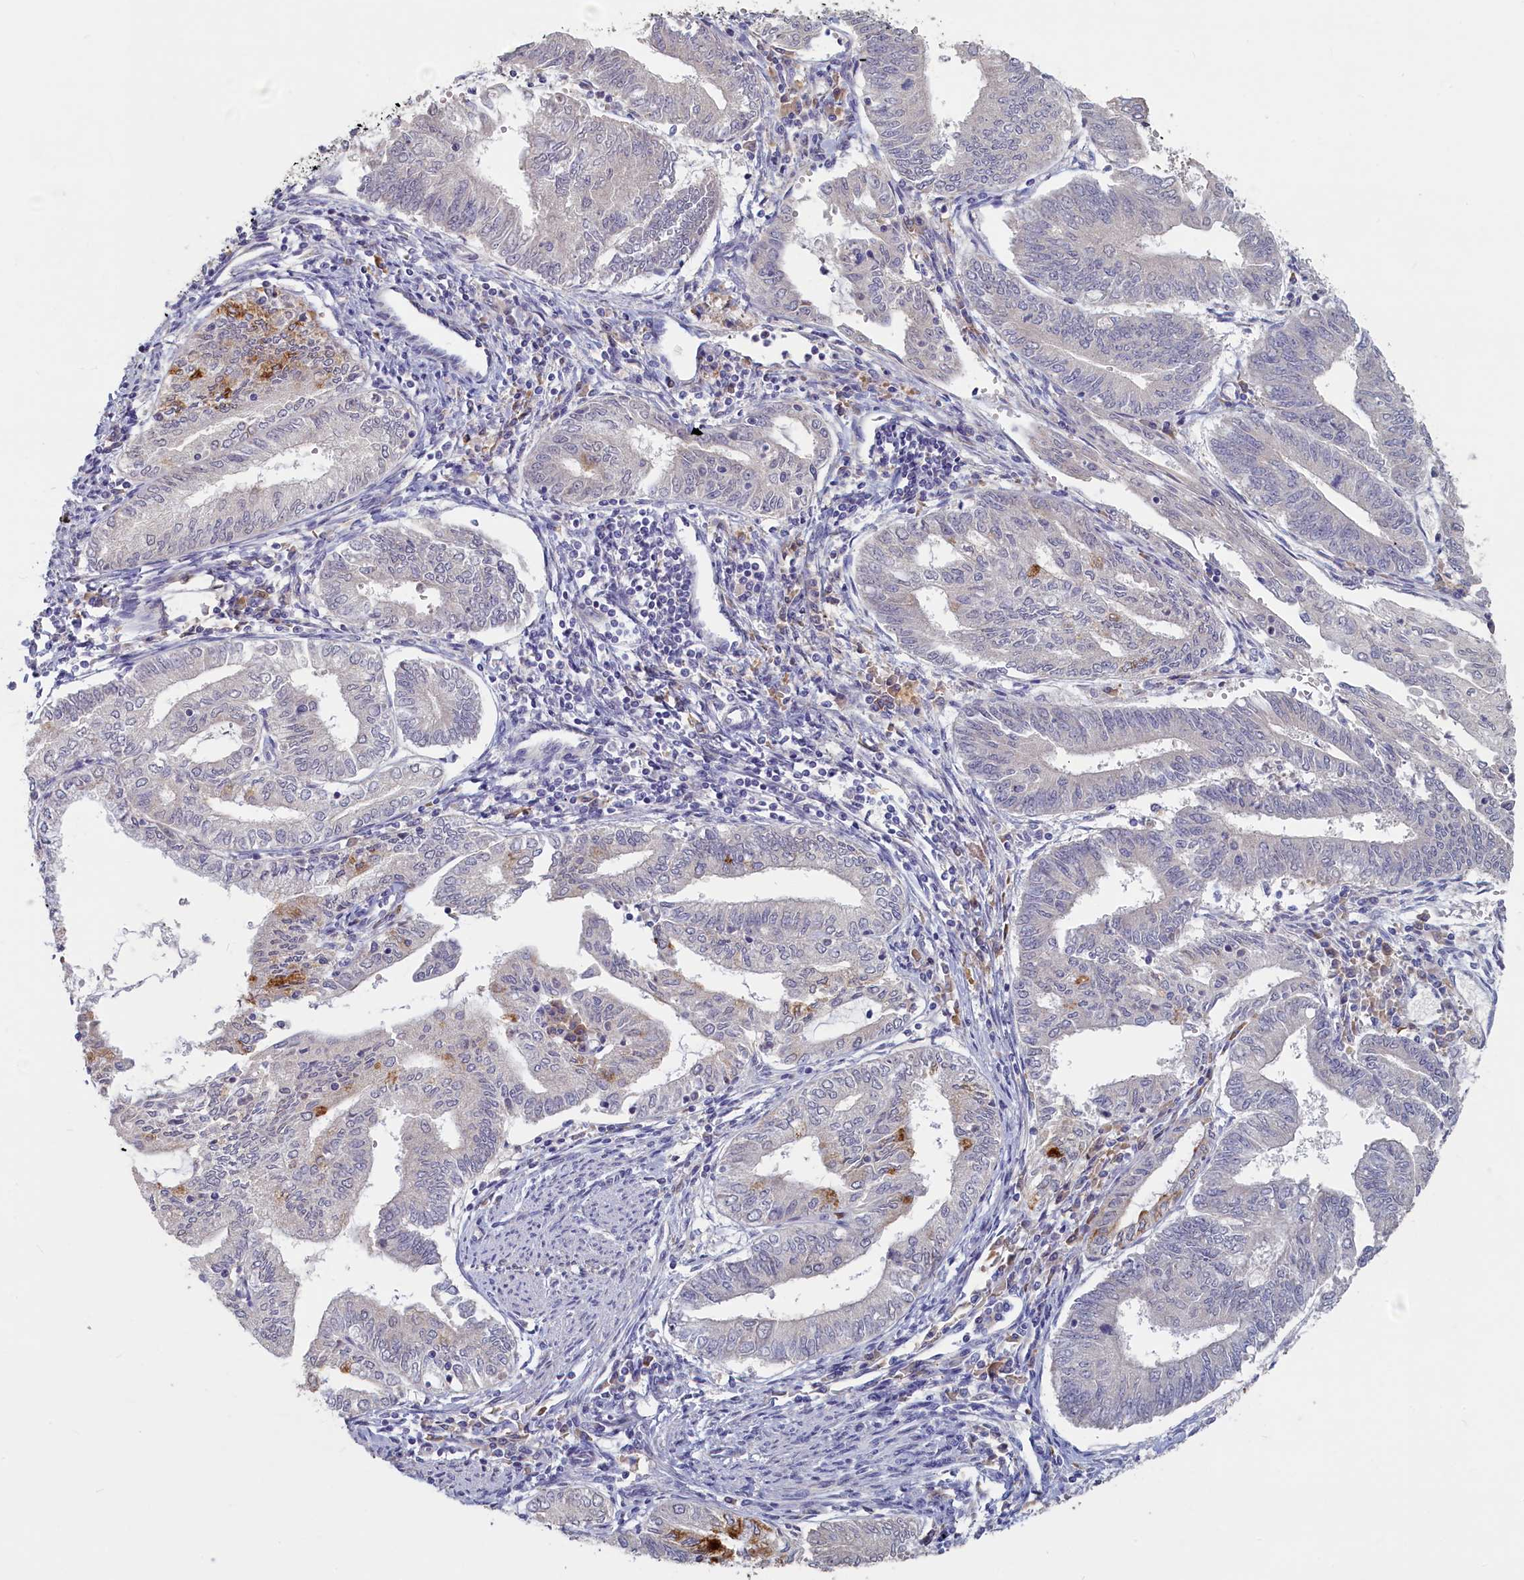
{"staining": {"intensity": "negative", "quantity": "none", "location": "none"}, "tissue": "endometrial cancer", "cell_type": "Tumor cells", "image_type": "cancer", "snomed": [{"axis": "morphology", "description": "Adenocarcinoma, NOS"}, {"axis": "topography", "description": "Endometrium"}], "caption": "IHC histopathology image of neoplastic tissue: endometrial adenocarcinoma stained with DAB exhibits no significant protein expression in tumor cells. (DAB (3,3'-diaminobenzidine) IHC visualized using brightfield microscopy, high magnification).", "gene": "UCHL3", "patient": {"sex": "female", "age": 66}}